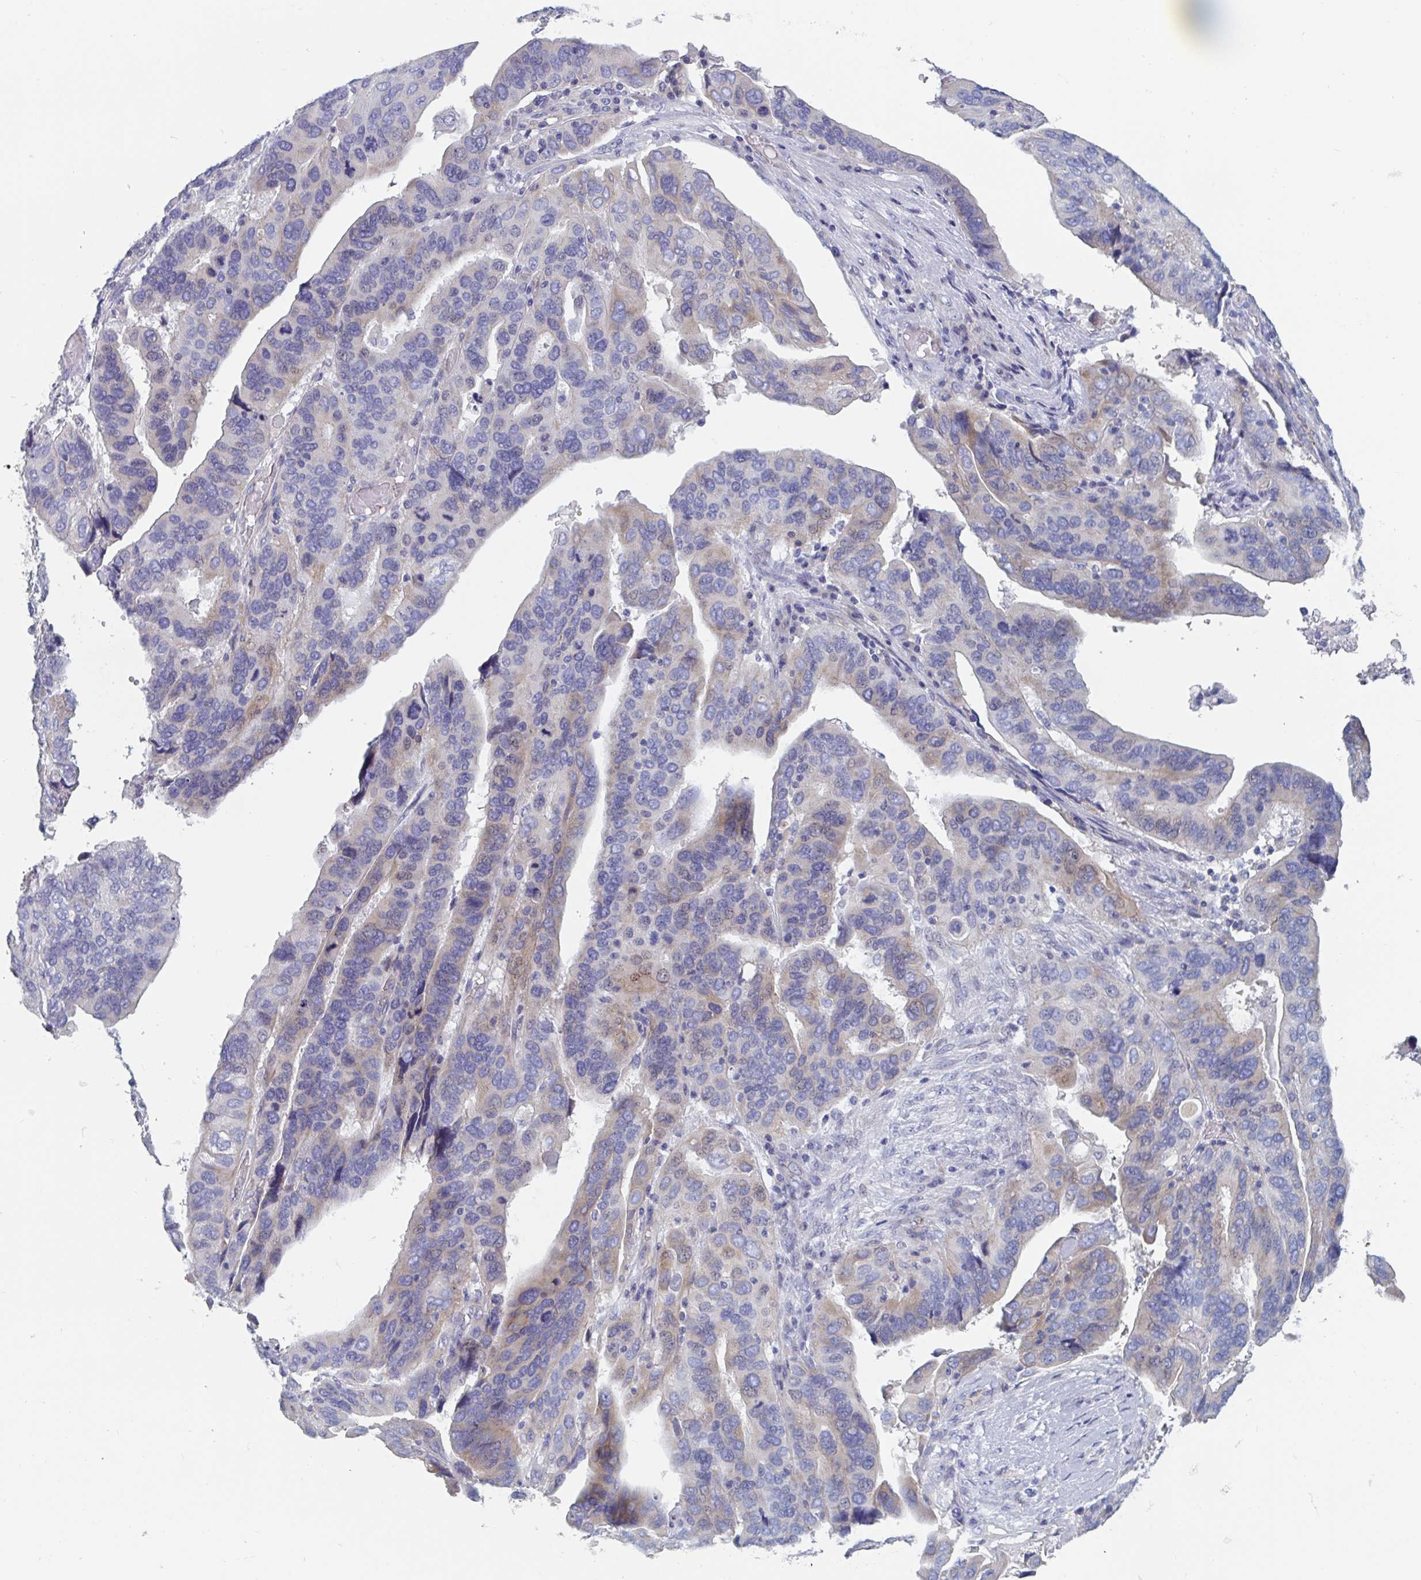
{"staining": {"intensity": "weak", "quantity": "<25%", "location": "cytoplasmic/membranous"}, "tissue": "ovarian cancer", "cell_type": "Tumor cells", "image_type": "cancer", "snomed": [{"axis": "morphology", "description": "Cystadenocarcinoma, serous, NOS"}, {"axis": "topography", "description": "Ovary"}], "caption": "This is a micrograph of IHC staining of ovarian cancer (serous cystadenocarcinoma), which shows no expression in tumor cells. The staining is performed using DAB (3,3'-diaminobenzidine) brown chromogen with nuclei counter-stained in using hematoxylin.", "gene": "ABHD16A", "patient": {"sex": "female", "age": 79}}